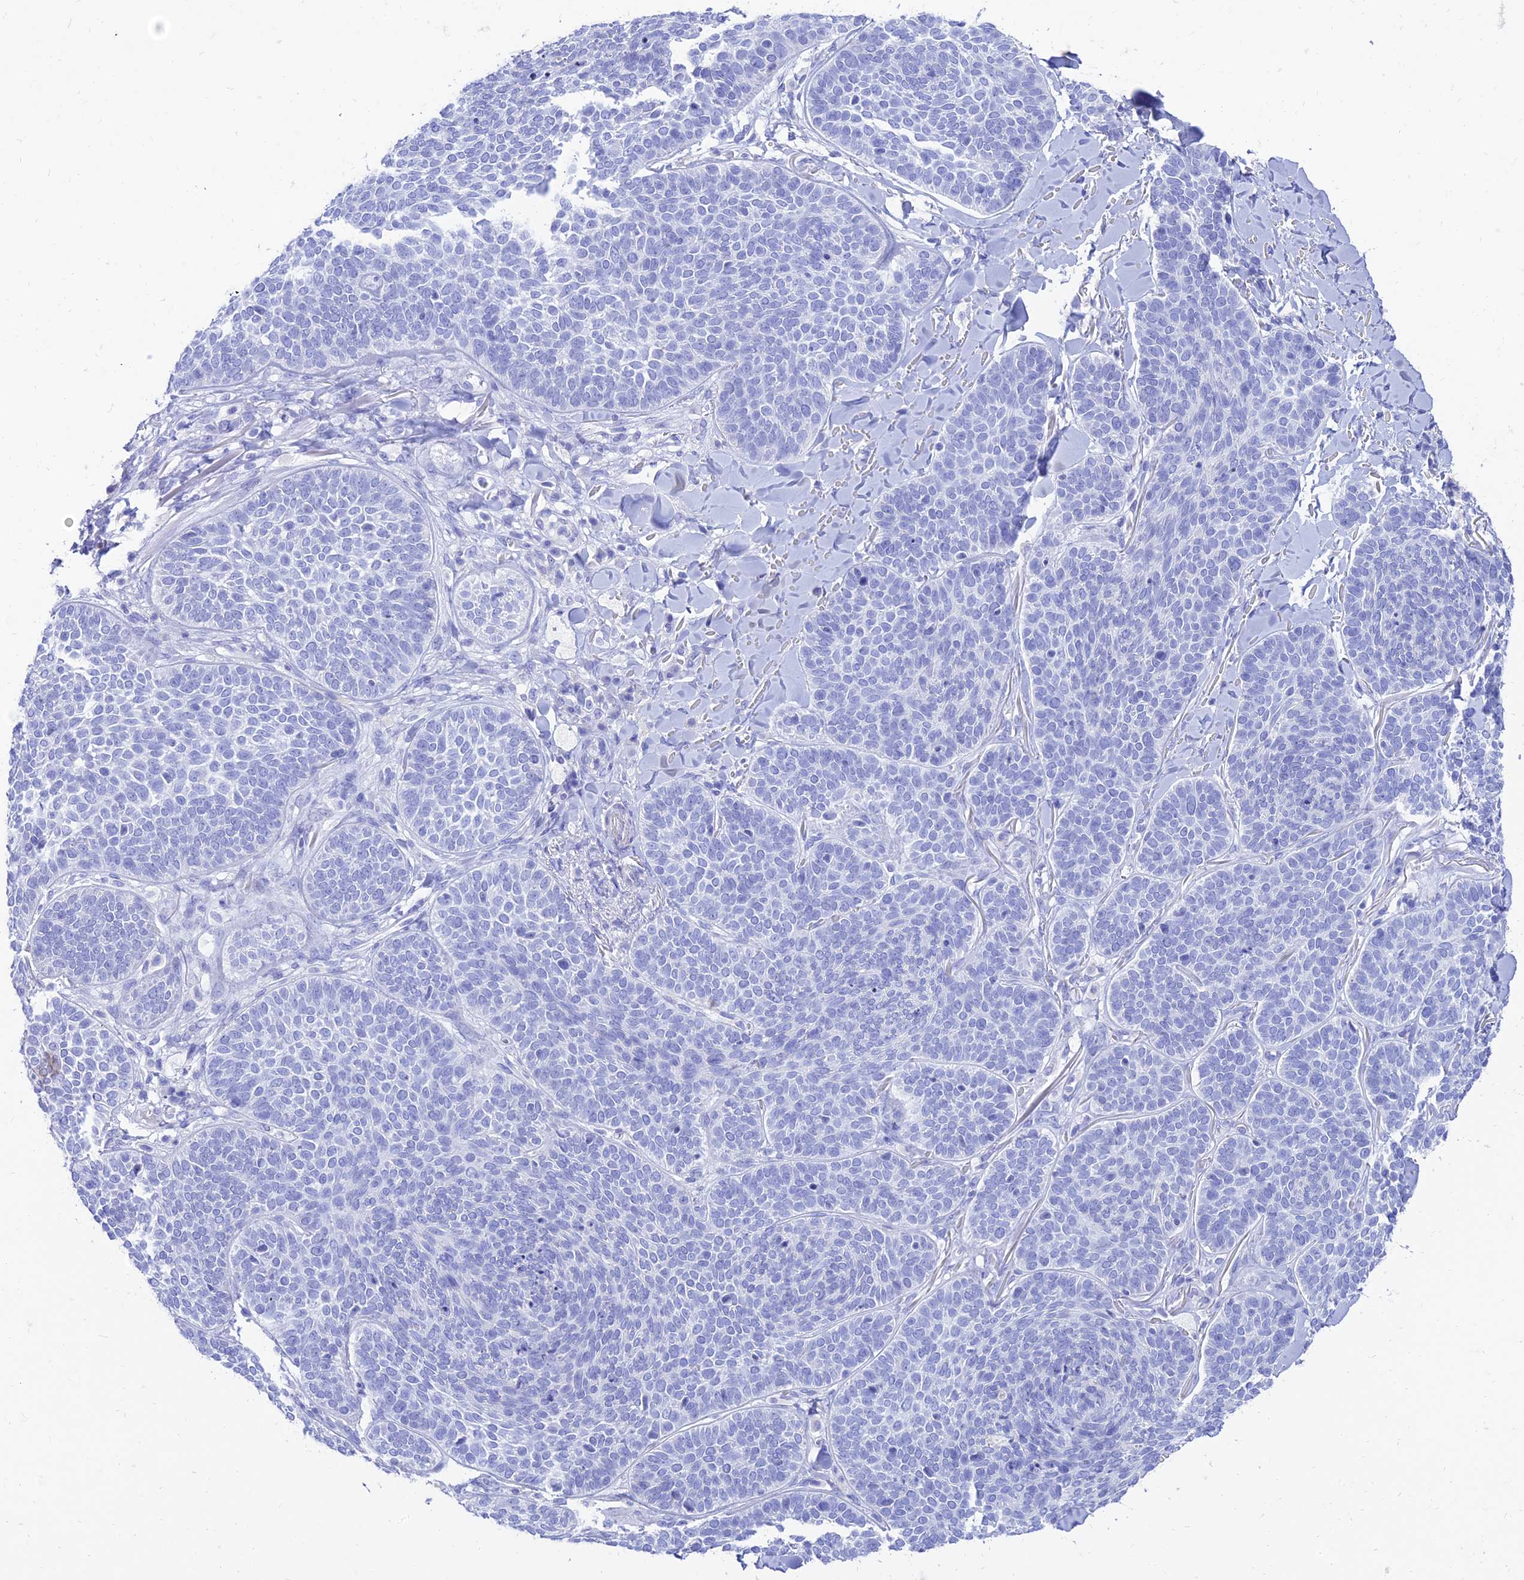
{"staining": {"intensity": "negative", "quantity": "none", "location": "none"}, "tissue": "skin cancer", "cell_type": "Tumor cells", "image_type": "cancer", "snomed": [{"axis": "morphology", "description": "Basal cell carcinoma"}, {"axis": "topography", "description": "Skin"}], "caption": "Immunohistochemistry (IHC) photomicrograph of neoplastic tissue: skin cancer stained with DAB (3,3'-diaminobenzidine) exhibits no significant protein staining in tumor cells.", "gene": "TAC3", "patient": {"sex": "male", "age": 85}}